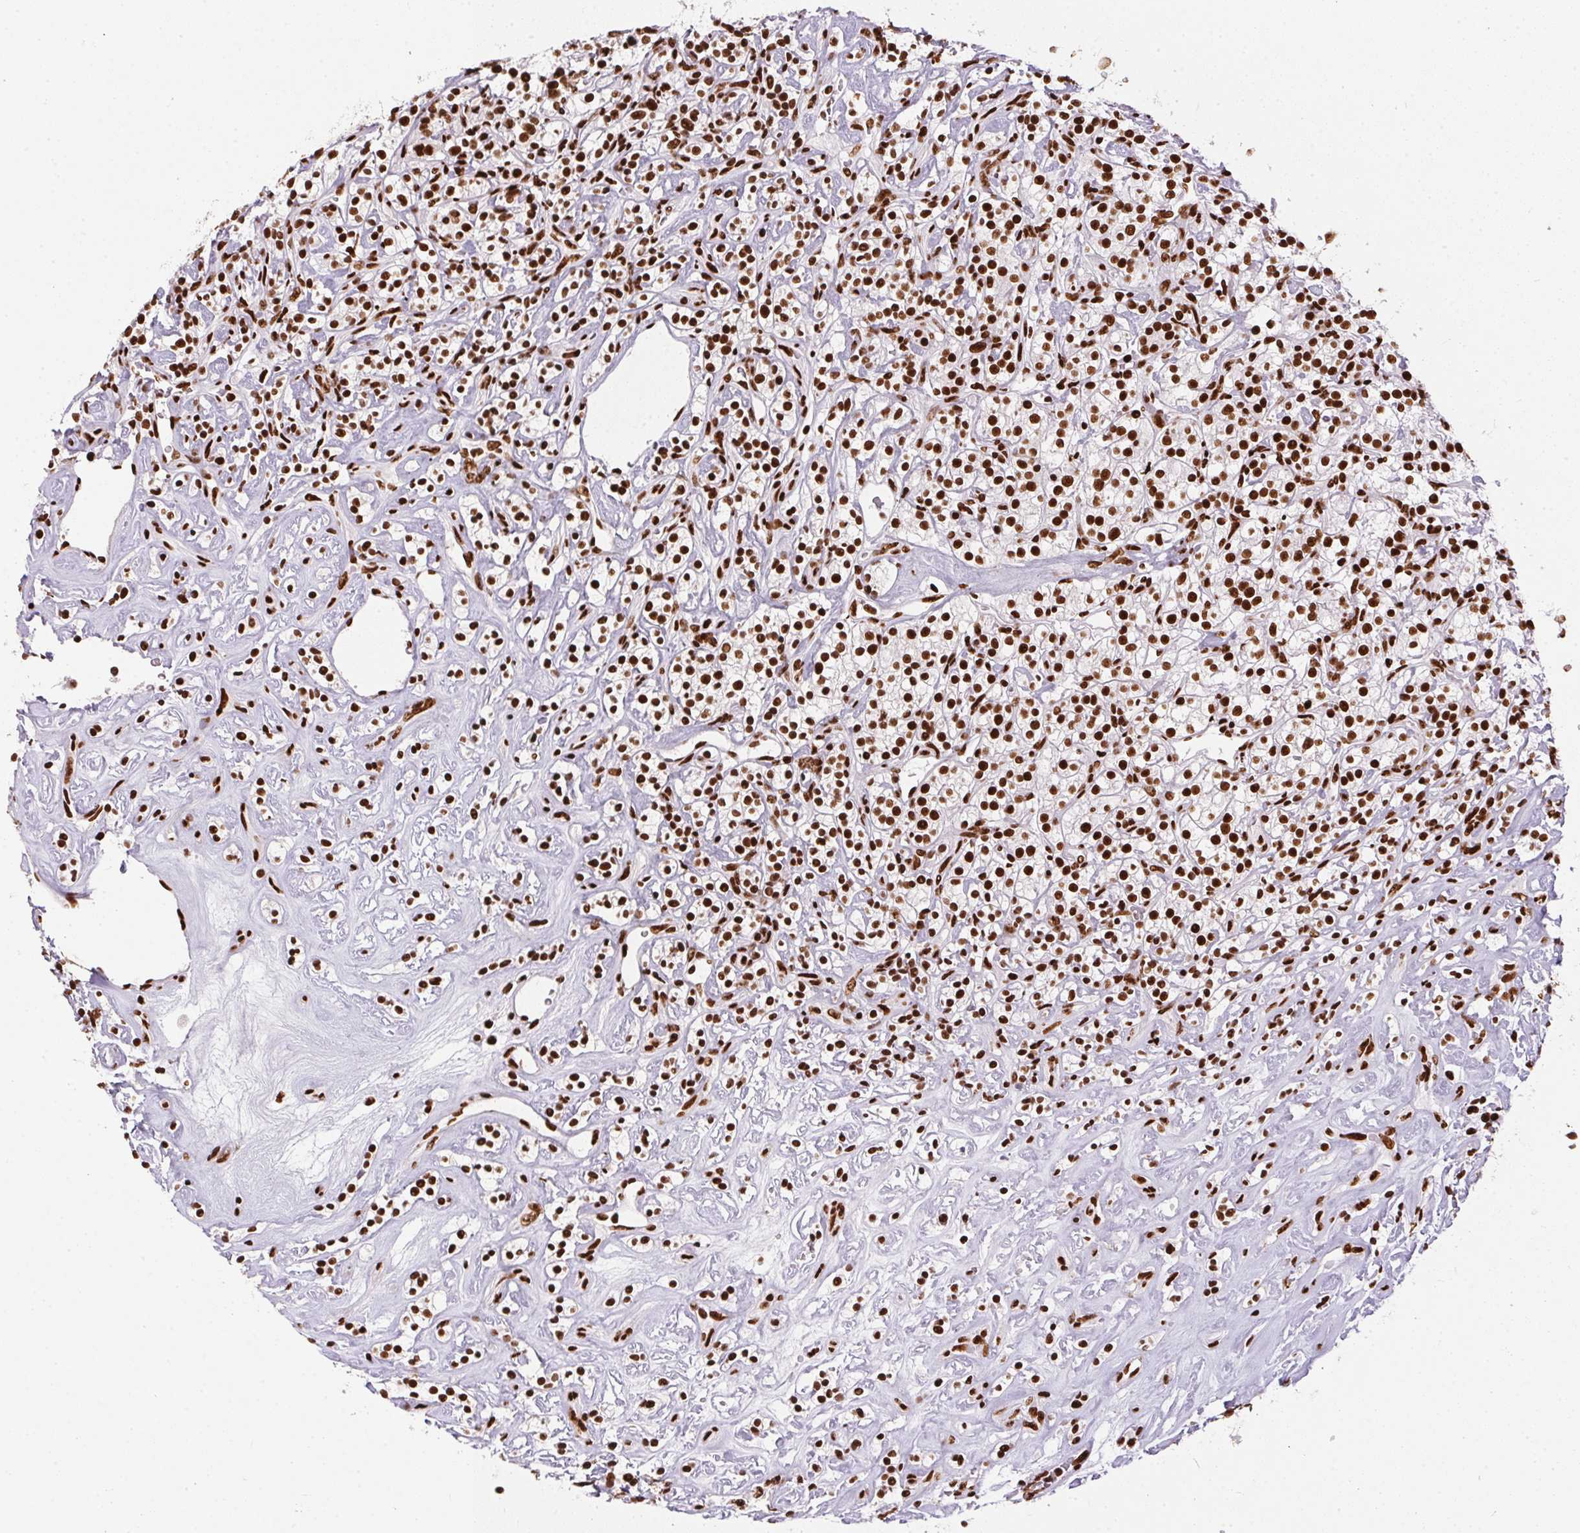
{"staining": {"intensity": "strong", "quantity": ">75%", "location": "nuclear"}, "tissue": "renal cancer", "cell_type": "Tumor cells", "image_type": "cancer", "snomed": [{"axis": "morphology", "description": "Adenocarcinoma, NOS"}, {"axis": "topography", "description": "Kidney"}], "caption": "Immunohistochemistry (IHC) histopathology image of renal cancer (adenocarcinoma) stained for a protein (brown), which shows high levels of strong nuclear staining in approximately >75% of tumor cells.", "gene": "PAGE3", "patient": {"sex": "male", "age": 77}}